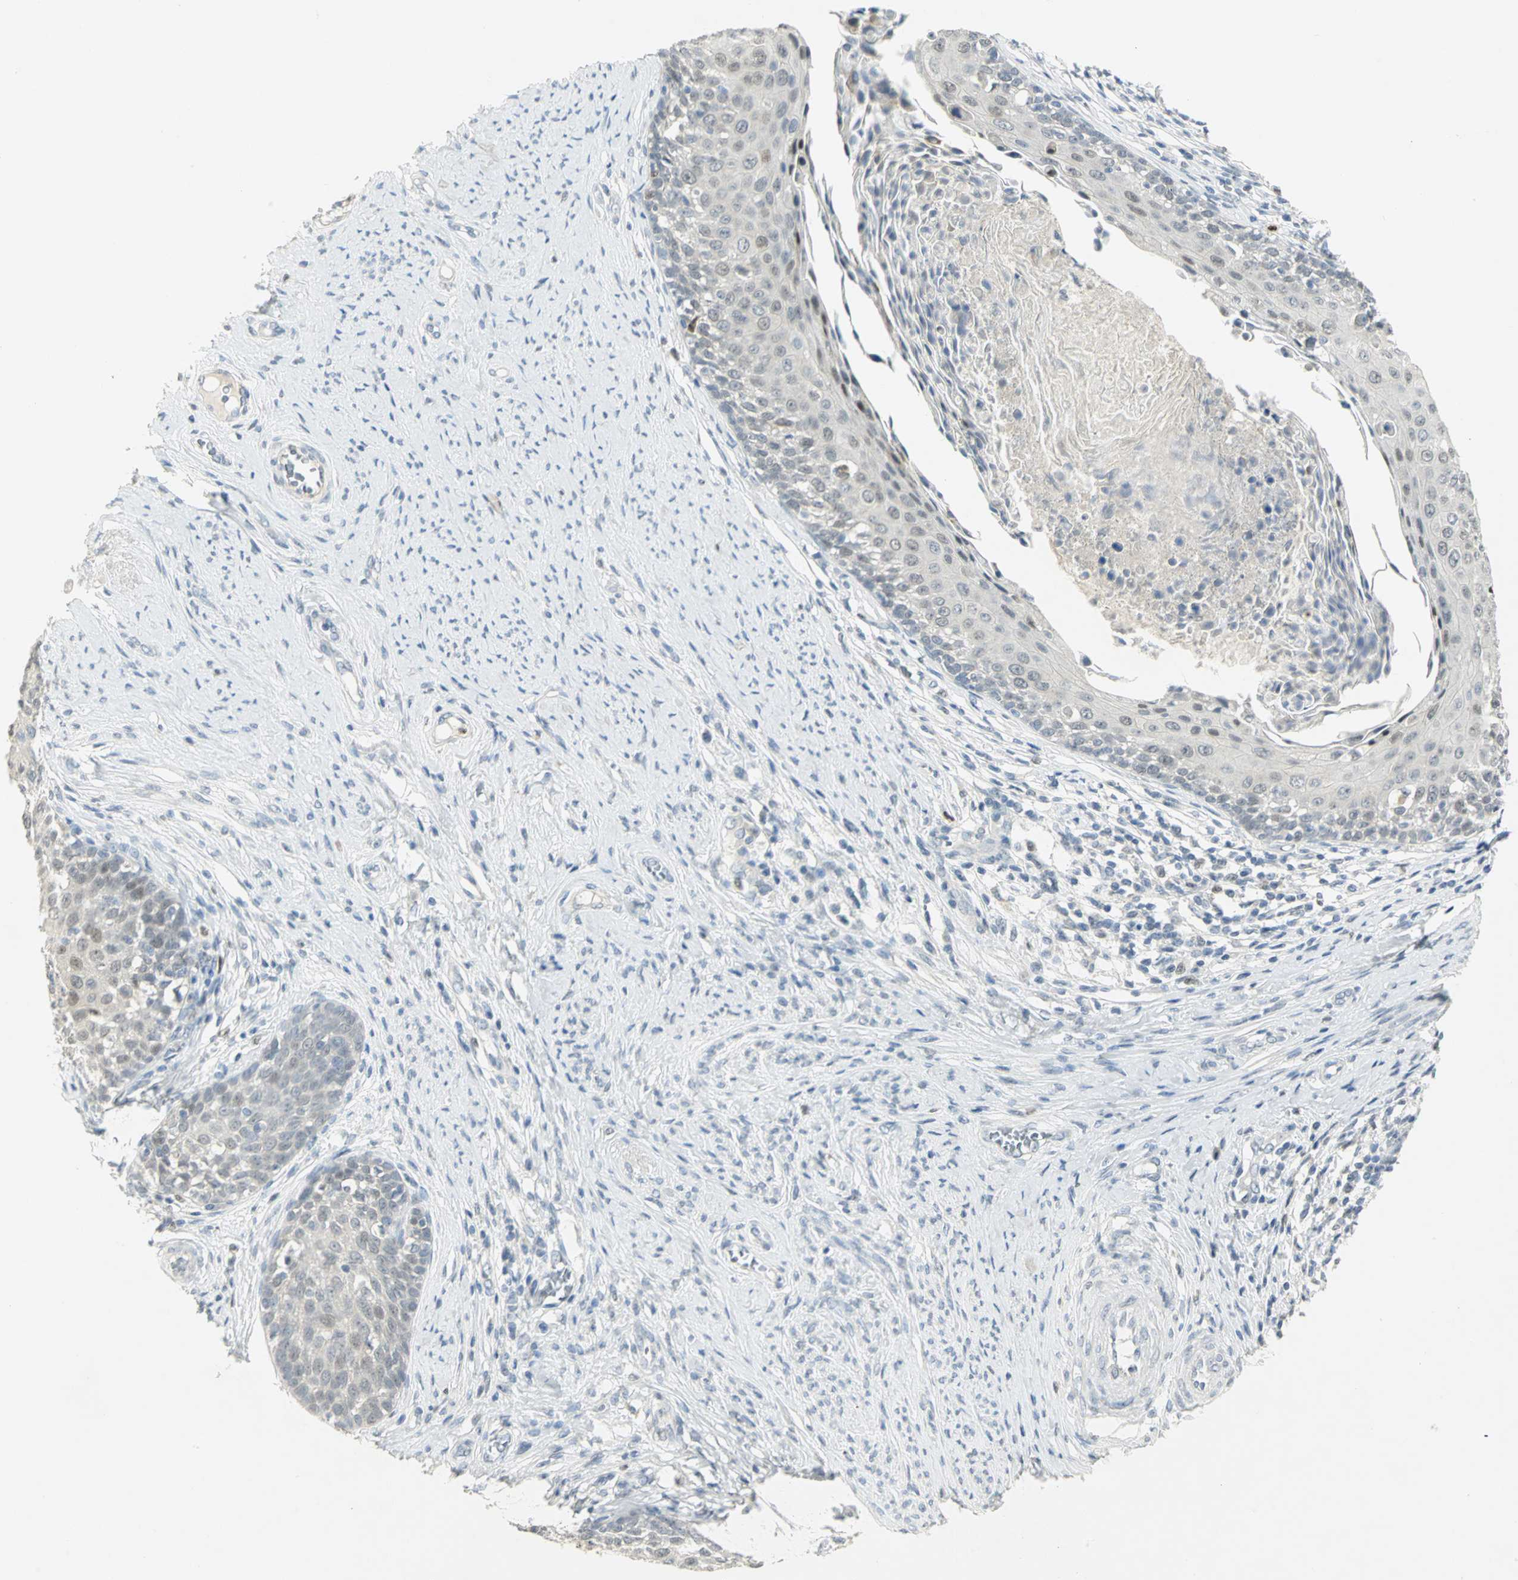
{"staining": {"intensity": "weak", "quantity": "25%-75%", "location": "nuclear"}, "tissue": "cervical cancer", "cell_type": "Tumor cells", "image_type": "cancer", "snomed": [{"axis": "morphology", "description": "Squamous cell carcinoma, NOS"}, {"axis": "morphology", "description": "Adenocarcinoma, NOS"}, {"axis": "topography", "description": "Cervix"}], "caption": "Immunohistochemistry (IHC) (DAB (3,3'-diaminobenzidine)) staining of cervical cancer (adenocarcinoma) reveals weak nuclear protein positivity in approximately 25%-75% of tumor cells. Using DAB (brown) and hematoxylin (blue) stains, captured at high magnification using brightfield microscopy.", "gene": "BCL6", "patient": {"sex": "female", "age": 52}}